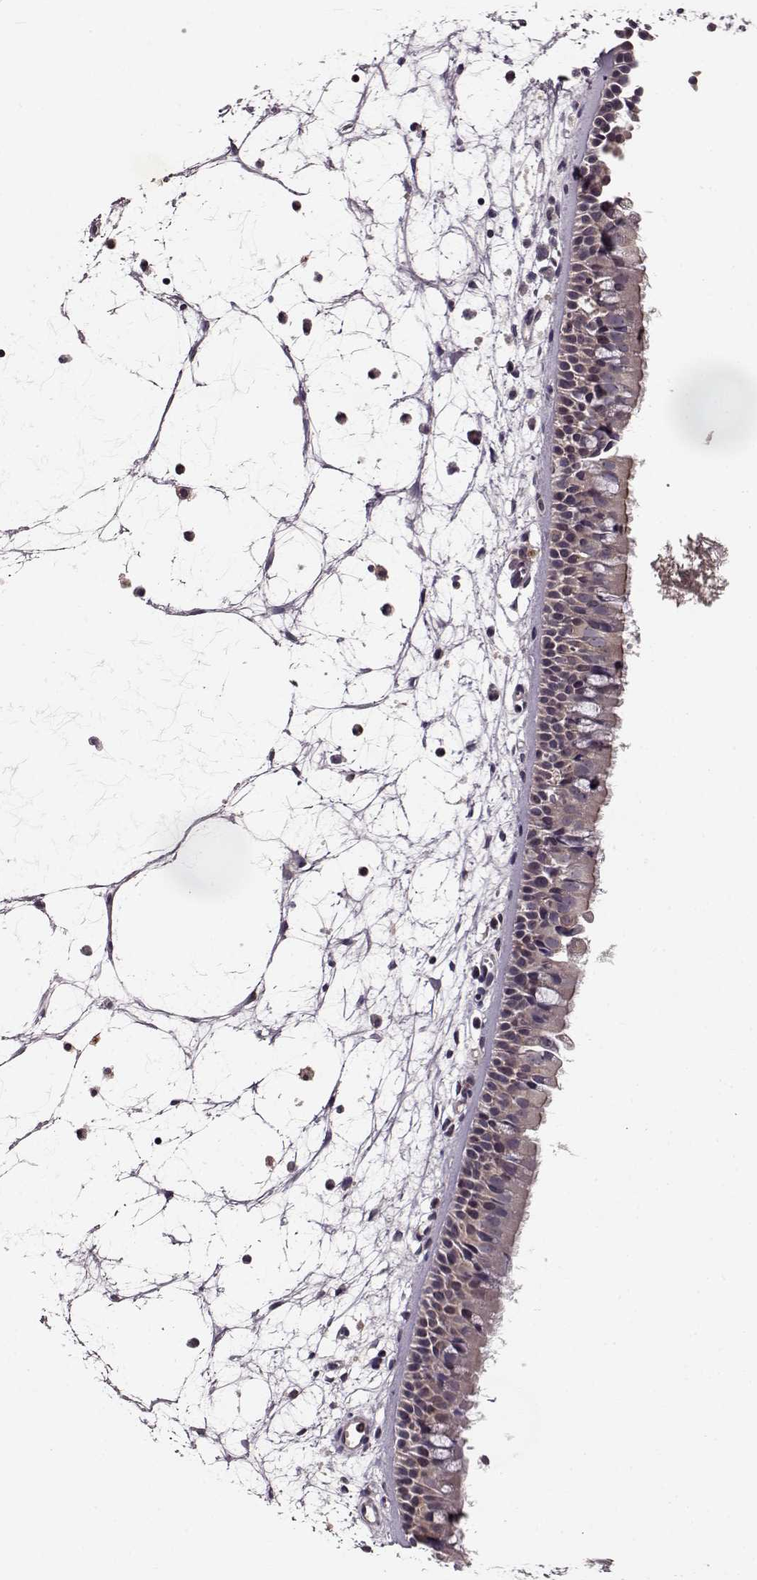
{"staining": {"intensity": "moderate", "quantity": "<25%", "location": "cytoplasmic/membranous"}, "tissue": "nasopharynx", "cell_type": "Respiratory epithelial cells", "image_type": "normal", "snomed": [{"axis": "morphology", "description": "Normal tissue, NOS"}, {"axis": "topography", "description": "Nasopharynx"}], "caption": "Benign nasopharynx reveals moderate cytoplasmic/membranous expression in approximately <25% of respiratory epithelial cells.", "gene": "IFRD2", "patient": {"sex": "female", "age": 68}}